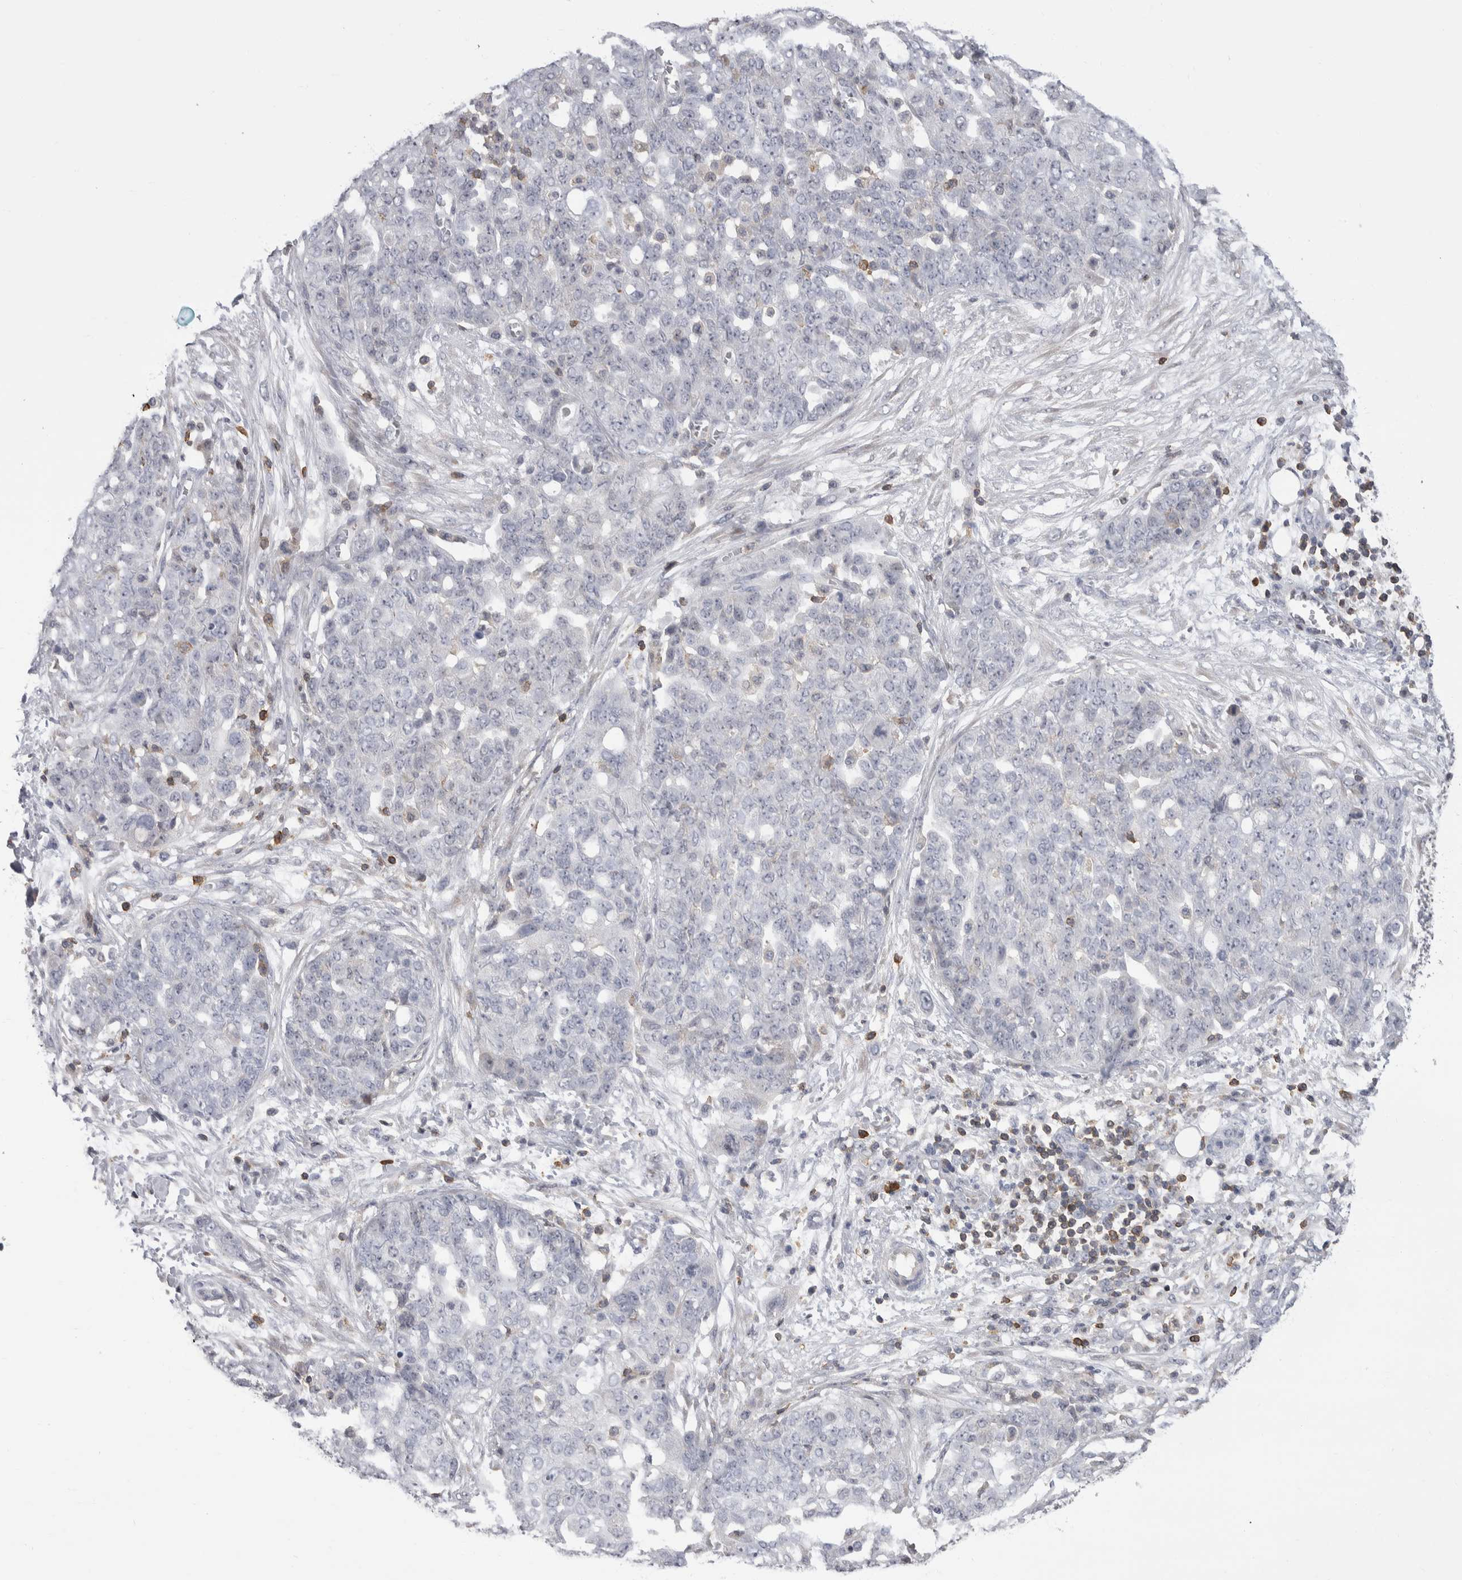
{"staining": {"intensity": "negative", "quantity": "none", "location": "none"}, "tissue": "ovarian cancer", "cell_type": "Tumor cells", "image_type": "cancer", "snomed": [{"axis": "morphology", "description": "Cystadenocarcinoma, serous, NOS"}, {"axis": "topography", "description": "Soft tissue"}, {"axis": "topography", "description": "Ovary"}], "caption": "Immunohistochemical staining of ovarian serous cystadenocarcinoma demonstrates no significant expression in tumor cells. (Stains: DAB (3,3'-diaminobenzidine) immunohistochemistry with hematoxylin counter stain, Microscopy: brightfield microscopy at high magnification).", "gene": "CEP295NL", "patient": {"sex": "female", "age": 57}}